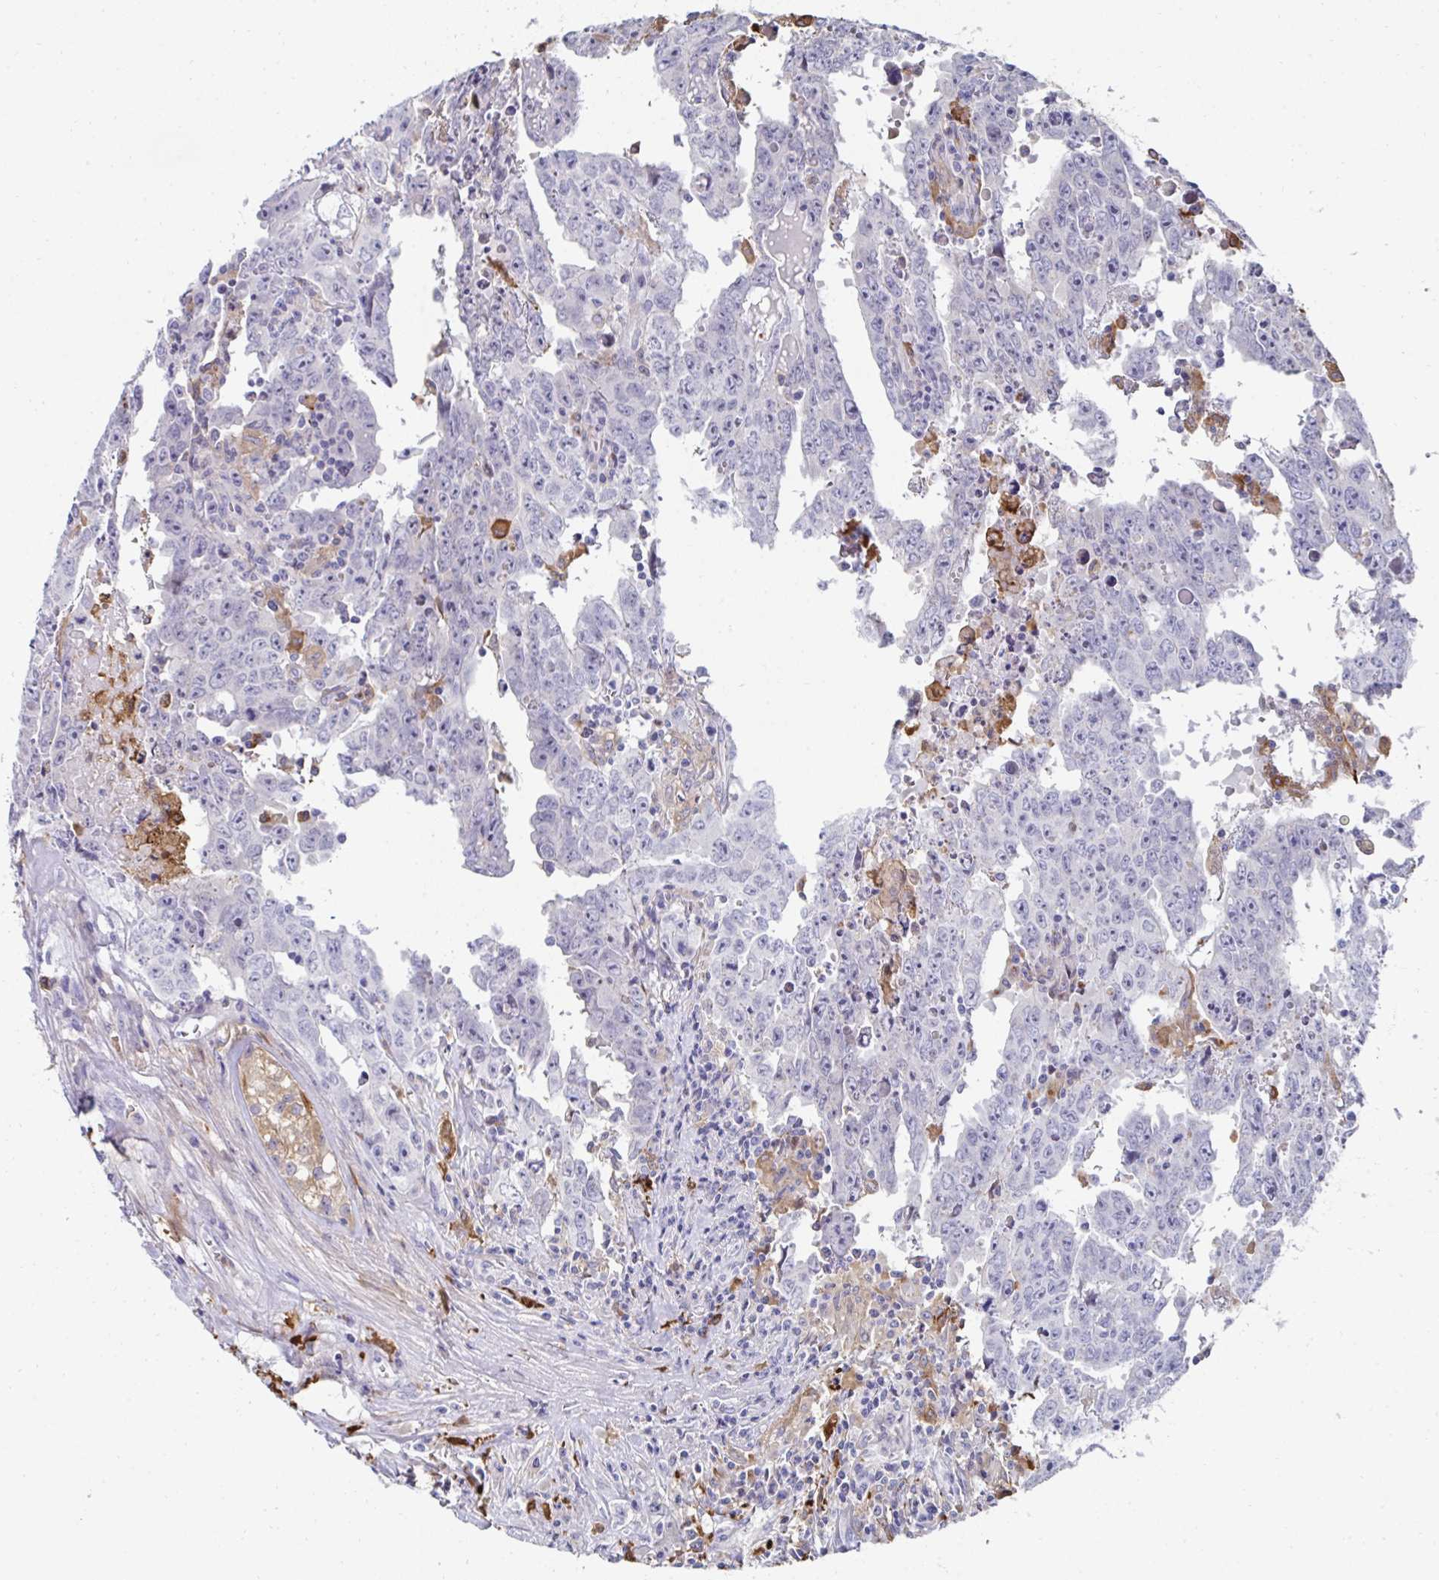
{"staining": {"intensity": "negative", "quantity": "none", "location": "none"}, "tissue": "testis cancer", "cell_type": "Tumor cells", "image_type": "cancer", "snomed": [{"axis": "morphology", "description": "Carcinoma, Embryonal, NOS"}, {"axis": "topography", "description": "Testis"}], "caption": "DAB immunohistochemical staining of embryonal carcinoma (testis) reveals no significant staining in tumor cells.", "gene": "FBXL13", "patient": {"sex": "male", "age": 22}}